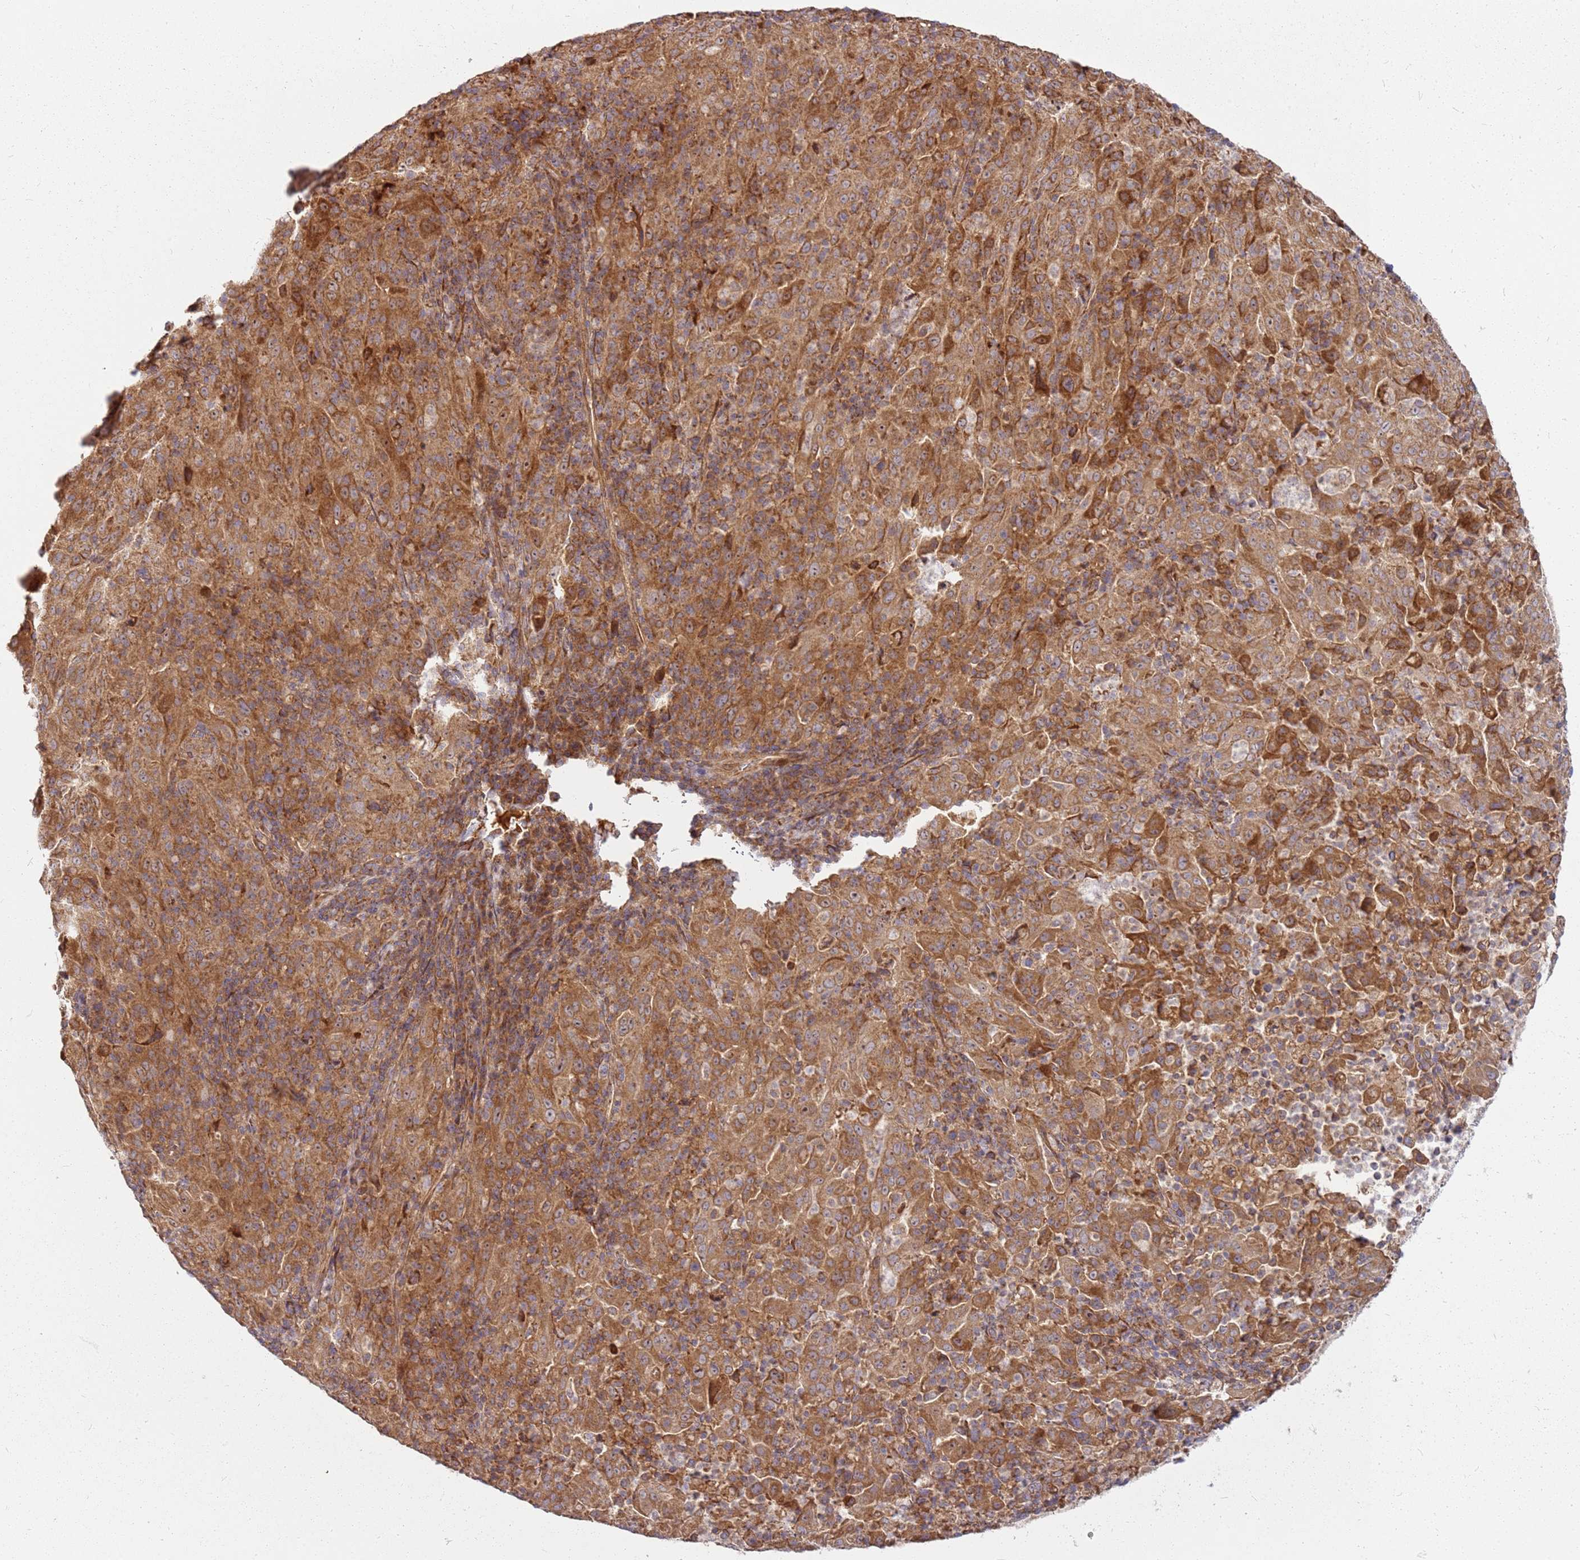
{"staining": {"intensity": "strong", "quantity": ">75%", "location": "cytoplasmic/membranous"}, "tissue": "pancreatic cancer", "cell_type": "Tumor cells", "image_type": "cancer", "snomed": [{"axis": "morphology", "description": "Adenocarcinoma, NOS"}, {"axis": "topography", "description": "Pancreas"}], "caption": "Immunohistochemical staining of human pancreatic cancer displays strong cytoplasmic/membranous protein positivity in about >75% of tumor cells. Using DAB (brown) and hematoxylin (blue) stains, captured at high magnification using brightfield microscopy.", "gene": "CCDC159", "patient": {"sex": "male", "age": 63}}